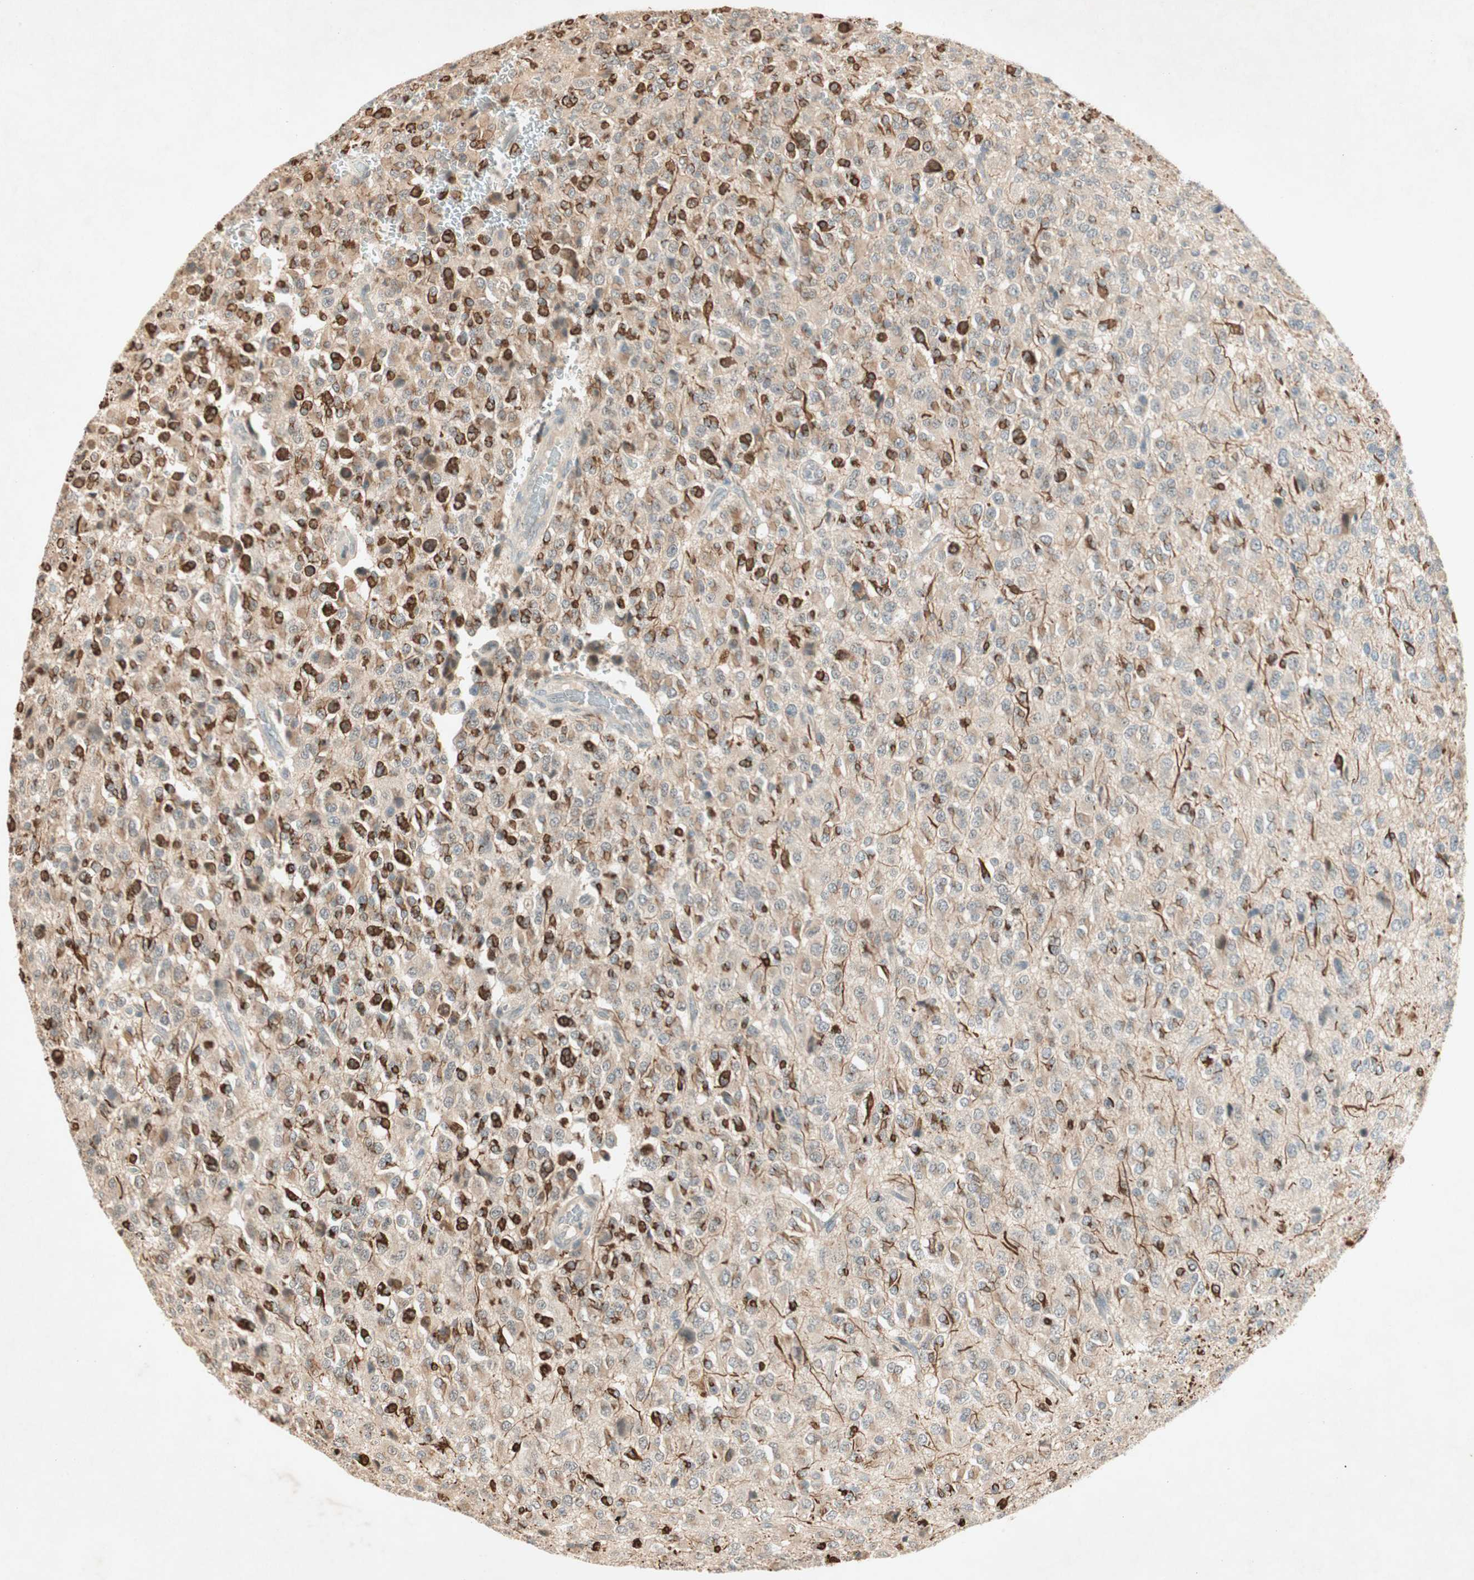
{"staining": {"intensity": "strong", "quantity": "25%-75%", "location": "cytoplasmic/membranous"}, "tissue": "glioma", "cell_type": "Tumor cells", "image_type": "cancer", "snomed": [{"axis": "morphology", "description": "Glioma, malignant, High grade"}, {"axis": "topography", "description": "pancreas cauda"}], "caption": "High-power microscopy captured an immunohistochemistry histopathology image of glioma, revealing strong cytoplasmic/membranous staining in about 25%-75% of tumor cells. The staining was performed using DAB to visualize the protein expression in brown, while the nuclei were stained in blue with hematoxylin (Magnification: 20x).", "gene": "RNGTT", "patient": {"sex": "male", "age": 60}}